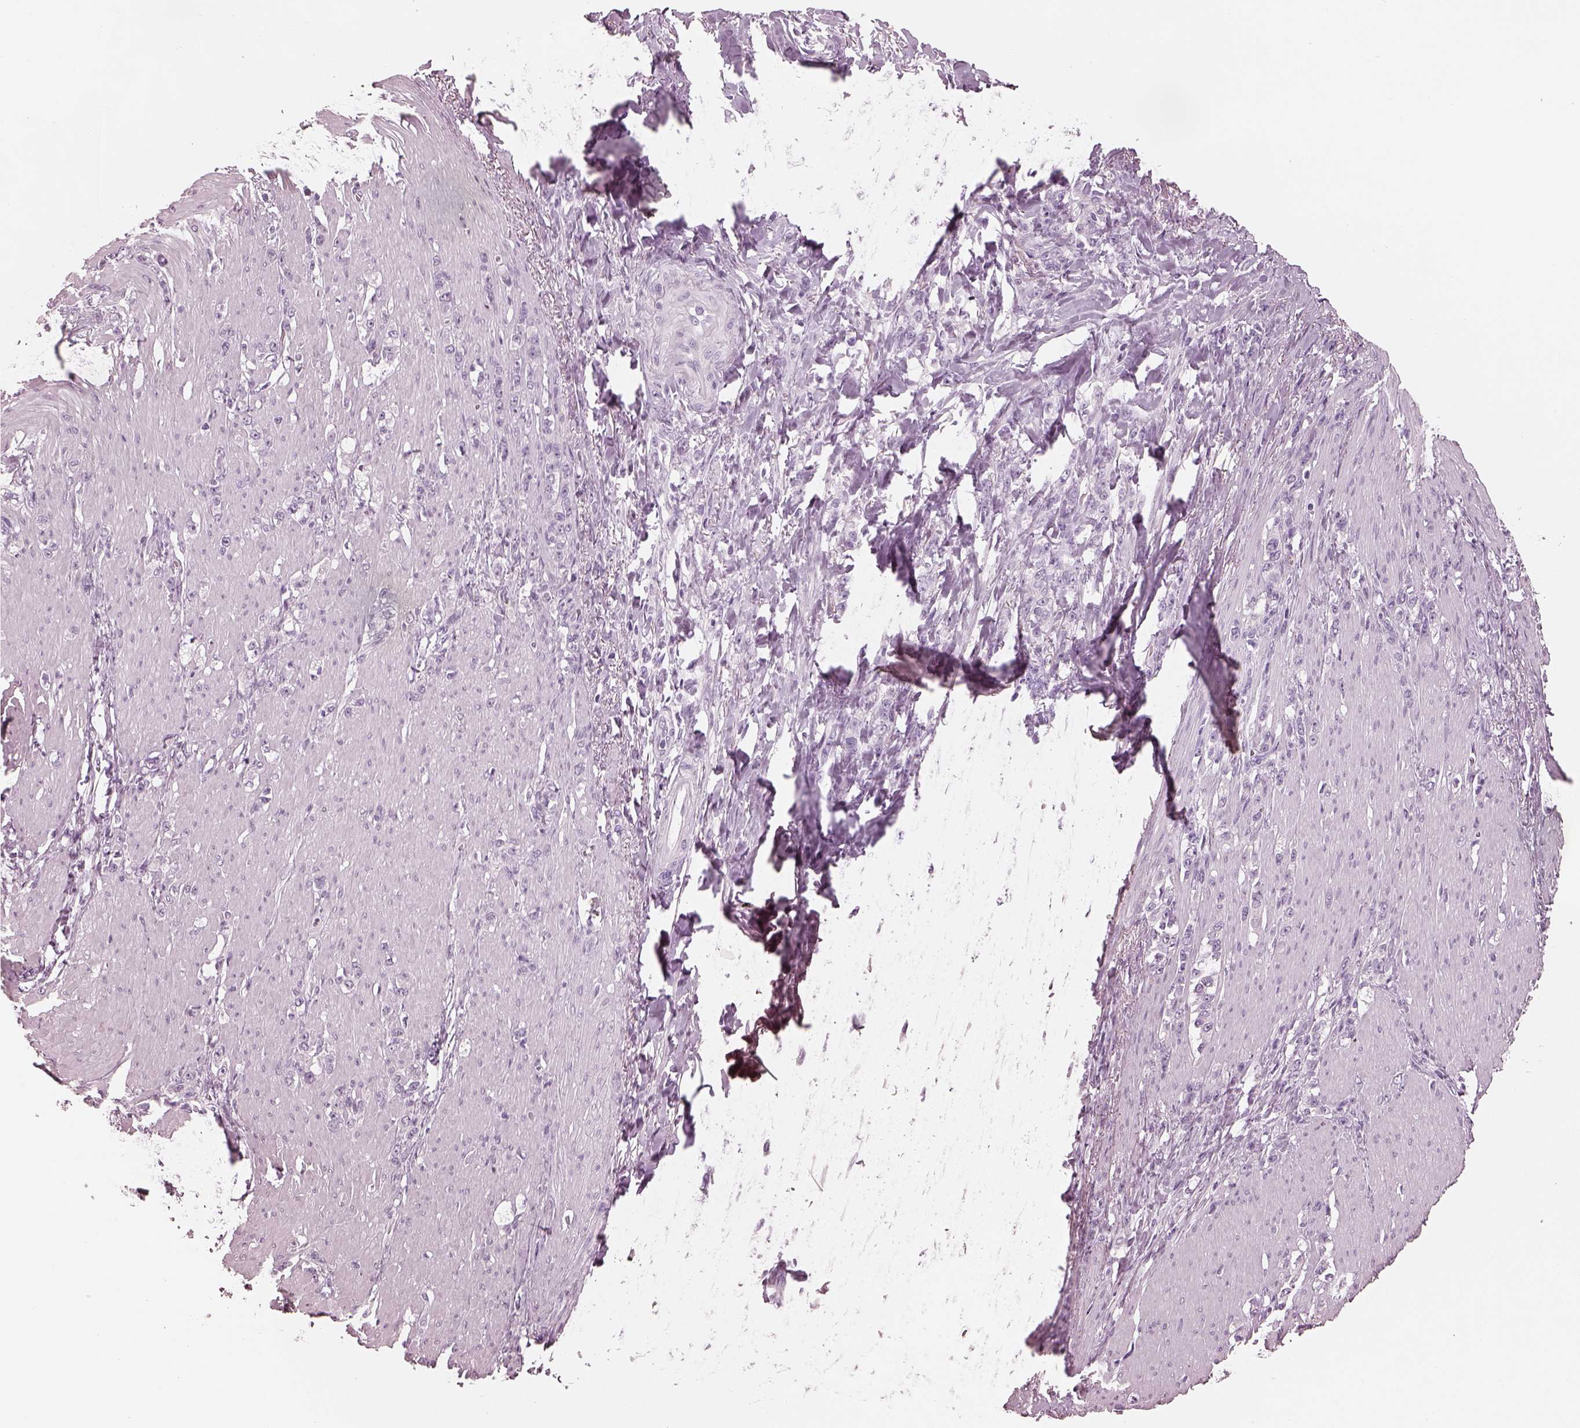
{"staining": {"intensity": "negative", "quantity": "none", "location": "none"}, "tissue": "stomach cancer", "cell_type": "Tumor cells", "image_type": "cancer", "snomed": [{"axis": "morphology", "description": "Adenocarcinoma, NOS"}, {"axis": "topography", "description": "Stomach, lower"}], "caption": "Tumor cells are negative for protein expression in human stomach cancer (adenocarcinoma). Brightfield microscopy of IHC stained with DAB (brown) and hematoxylin (blue), captured at high magnification.", "gene": "CSH1", "patient": {"sex": "male", "age": 88}}